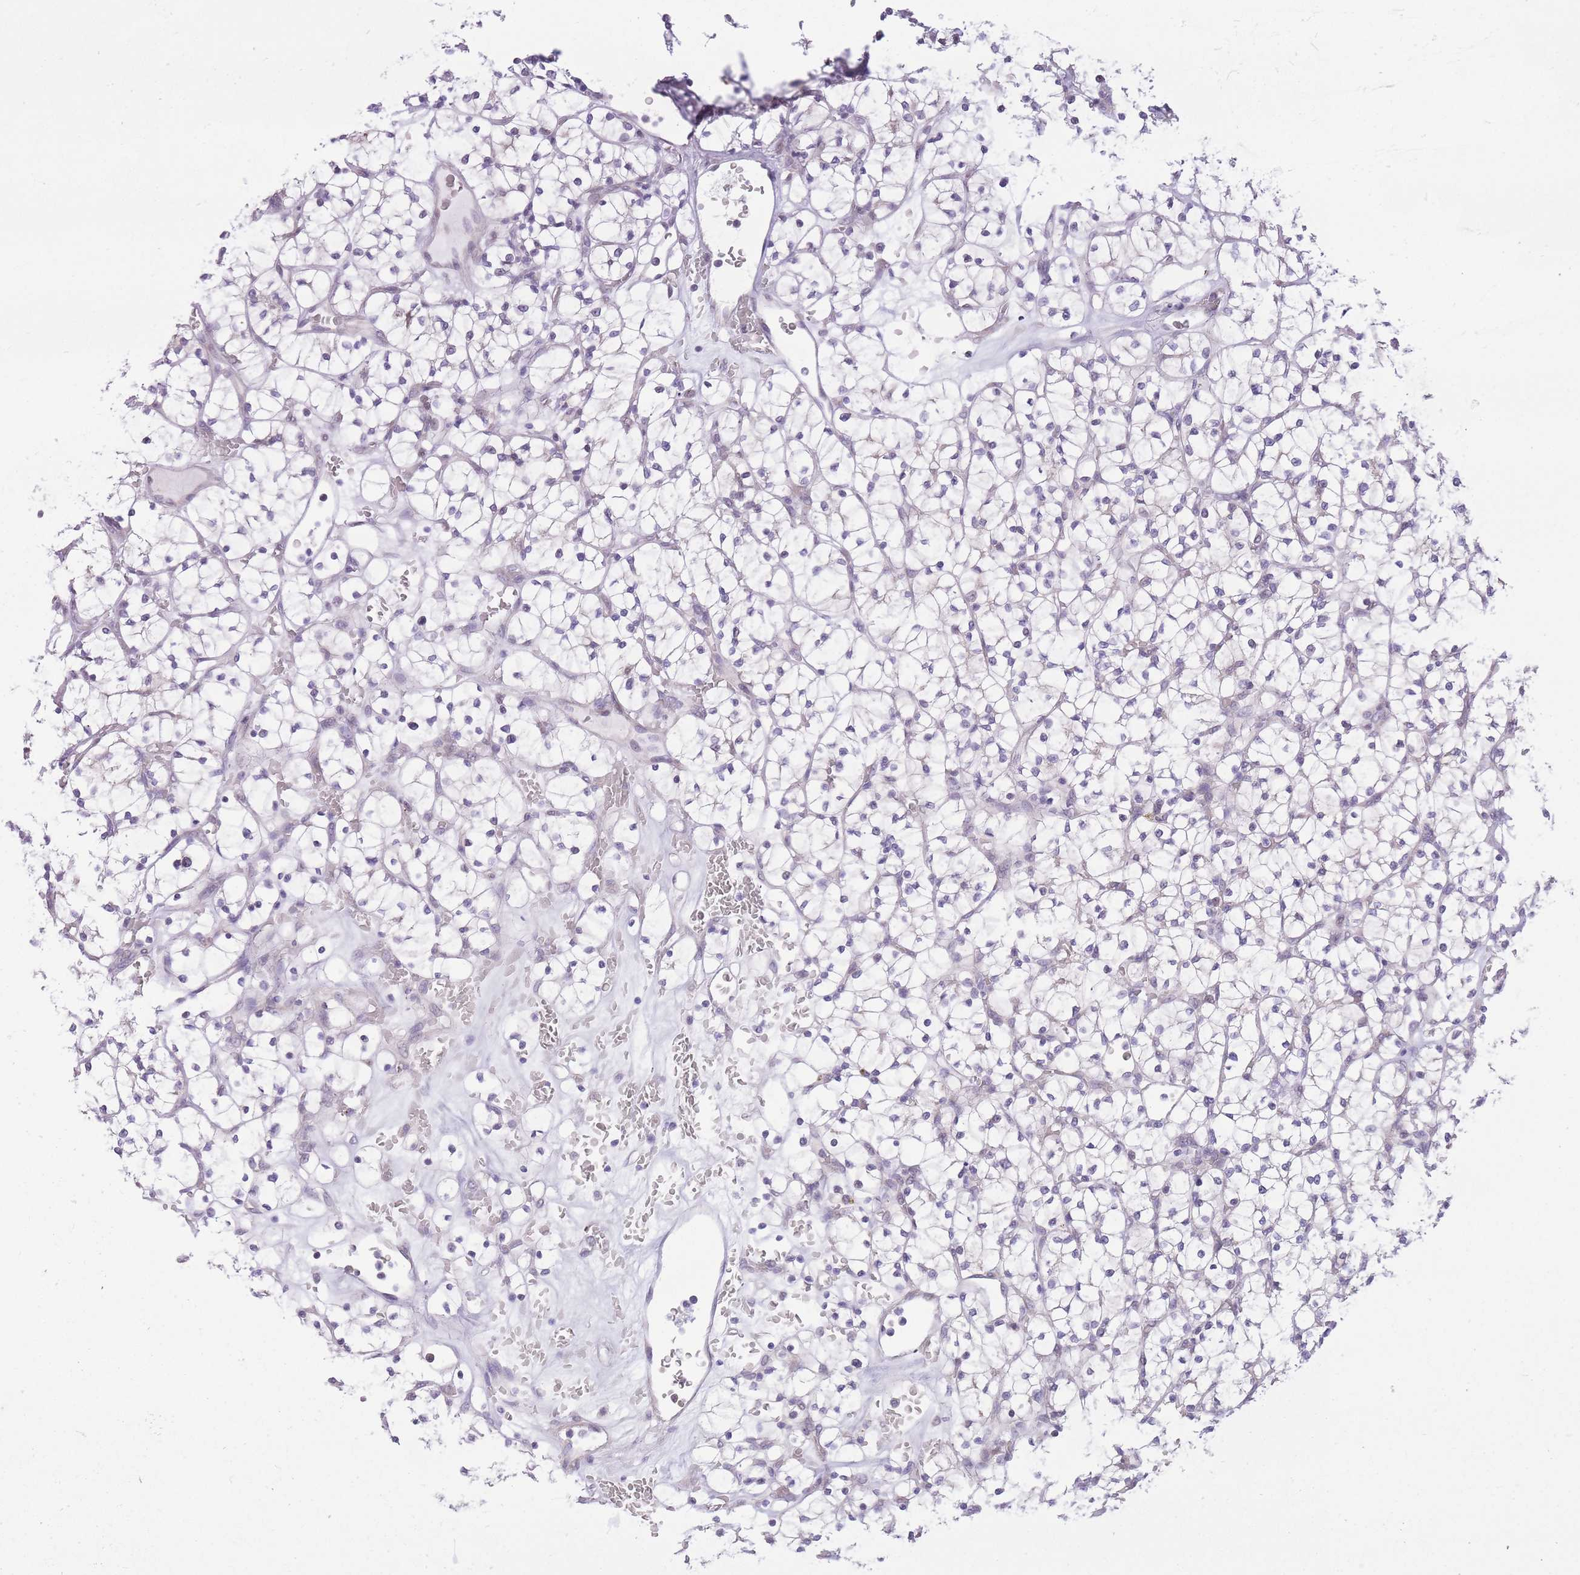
{"staining": {"intensity": "negative", "quantity": "none", "location": "none"}, "tissue": "renal cancer", "cell_type": "Tumor cells", "image_type": "cancer", "snomed": [{"axis": "morphology", "description": "Adenocarcinoma, NOS"}, {"axis": "topography", "description": "Kidney"}], "caption": "Immunohistochemistry micrograph of renal adenocarcinoma stained for a protein (brown), which exhibits no staining in tumor cells.", "gene": "WDR70", "patient": {"sex": "female", "age": 64}}